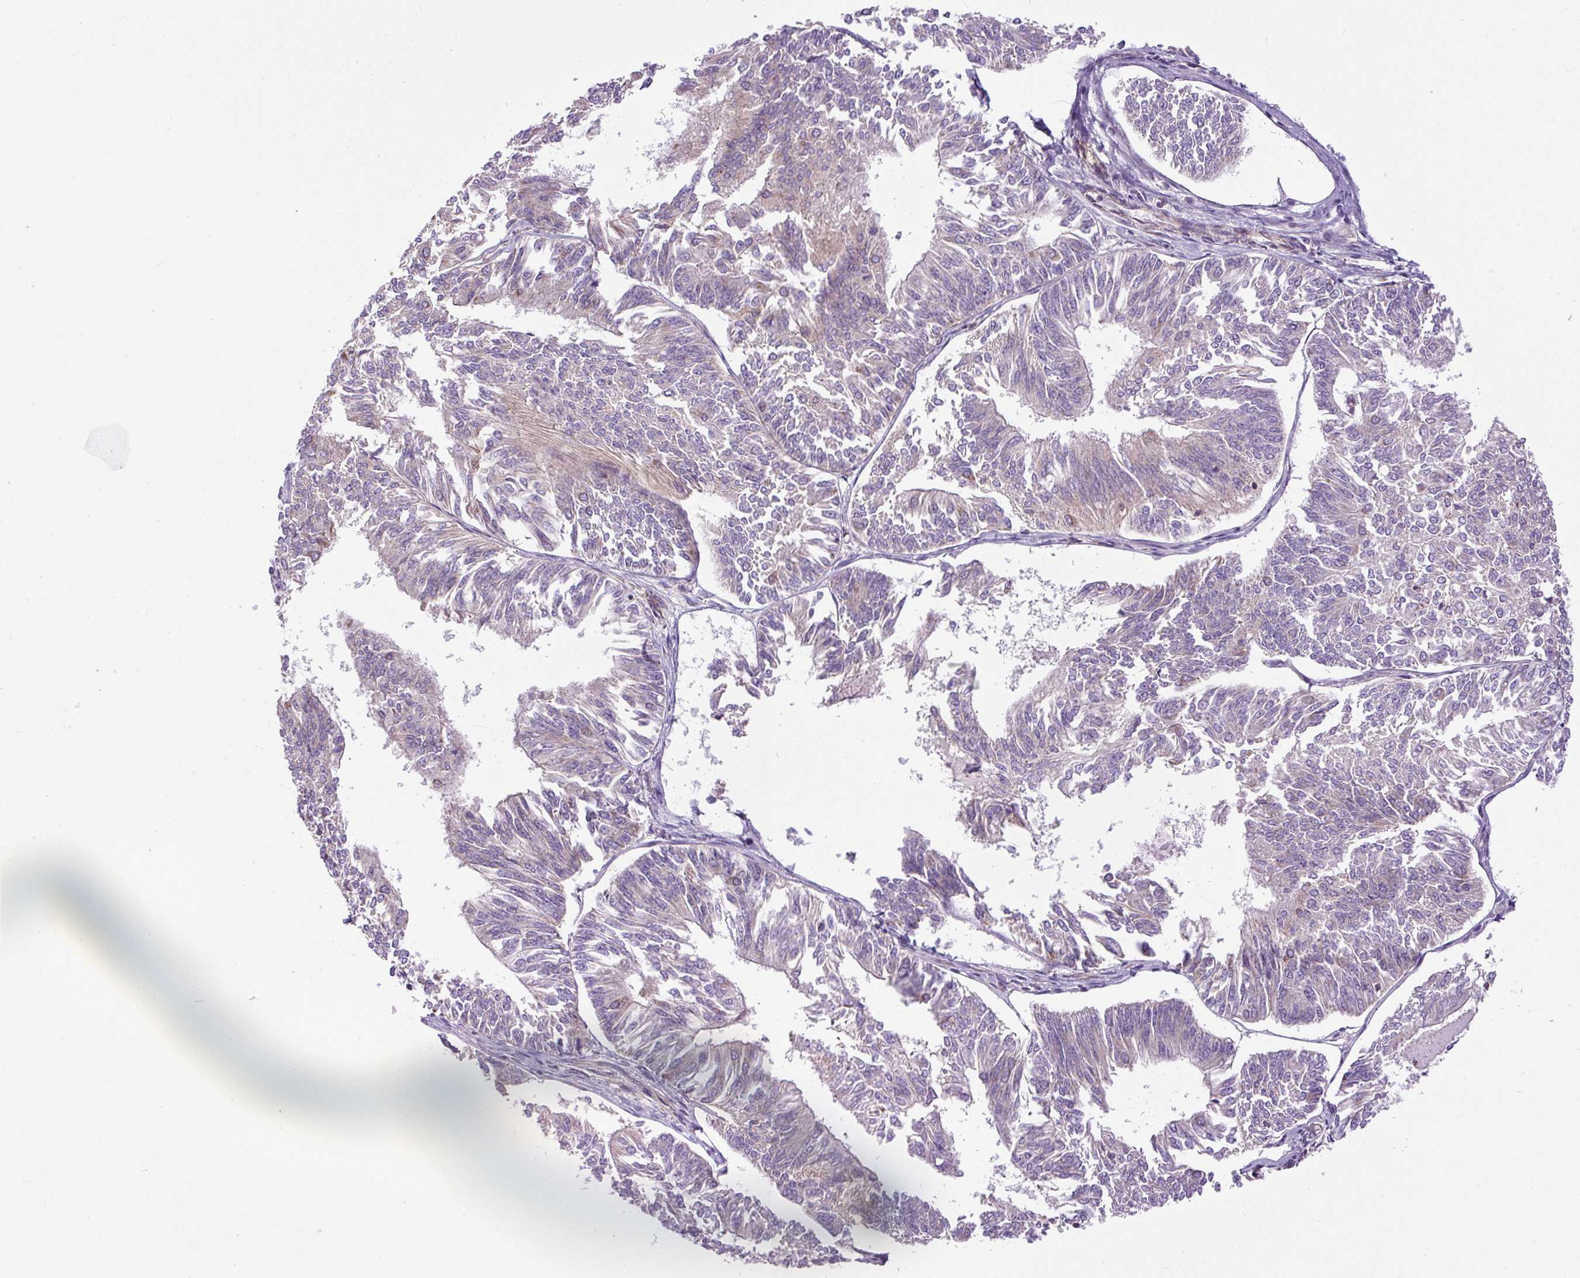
{"staining": {"intensity": "negative", "quantity": "none", "location": "none"}, "tissue": "endometrial cancer", "cell_type": "Tumor cells", "image_type": "cancer", "snomed": [{"axis": "morphology", "description": "Adenocarcinoma, NOS"}, {"axis": "topography", "description": "Endometrium"}], "caption": "Tumor cells are negative for protein expression in human adenocarcinoma (endometrial). (DAB (3,3'-diaminobenzidine) immunohistochemistry visualized using brightfield microscopy, high magnification).", "gene": "ZNF547", "patient": {"sex": "female", "age": 58}}